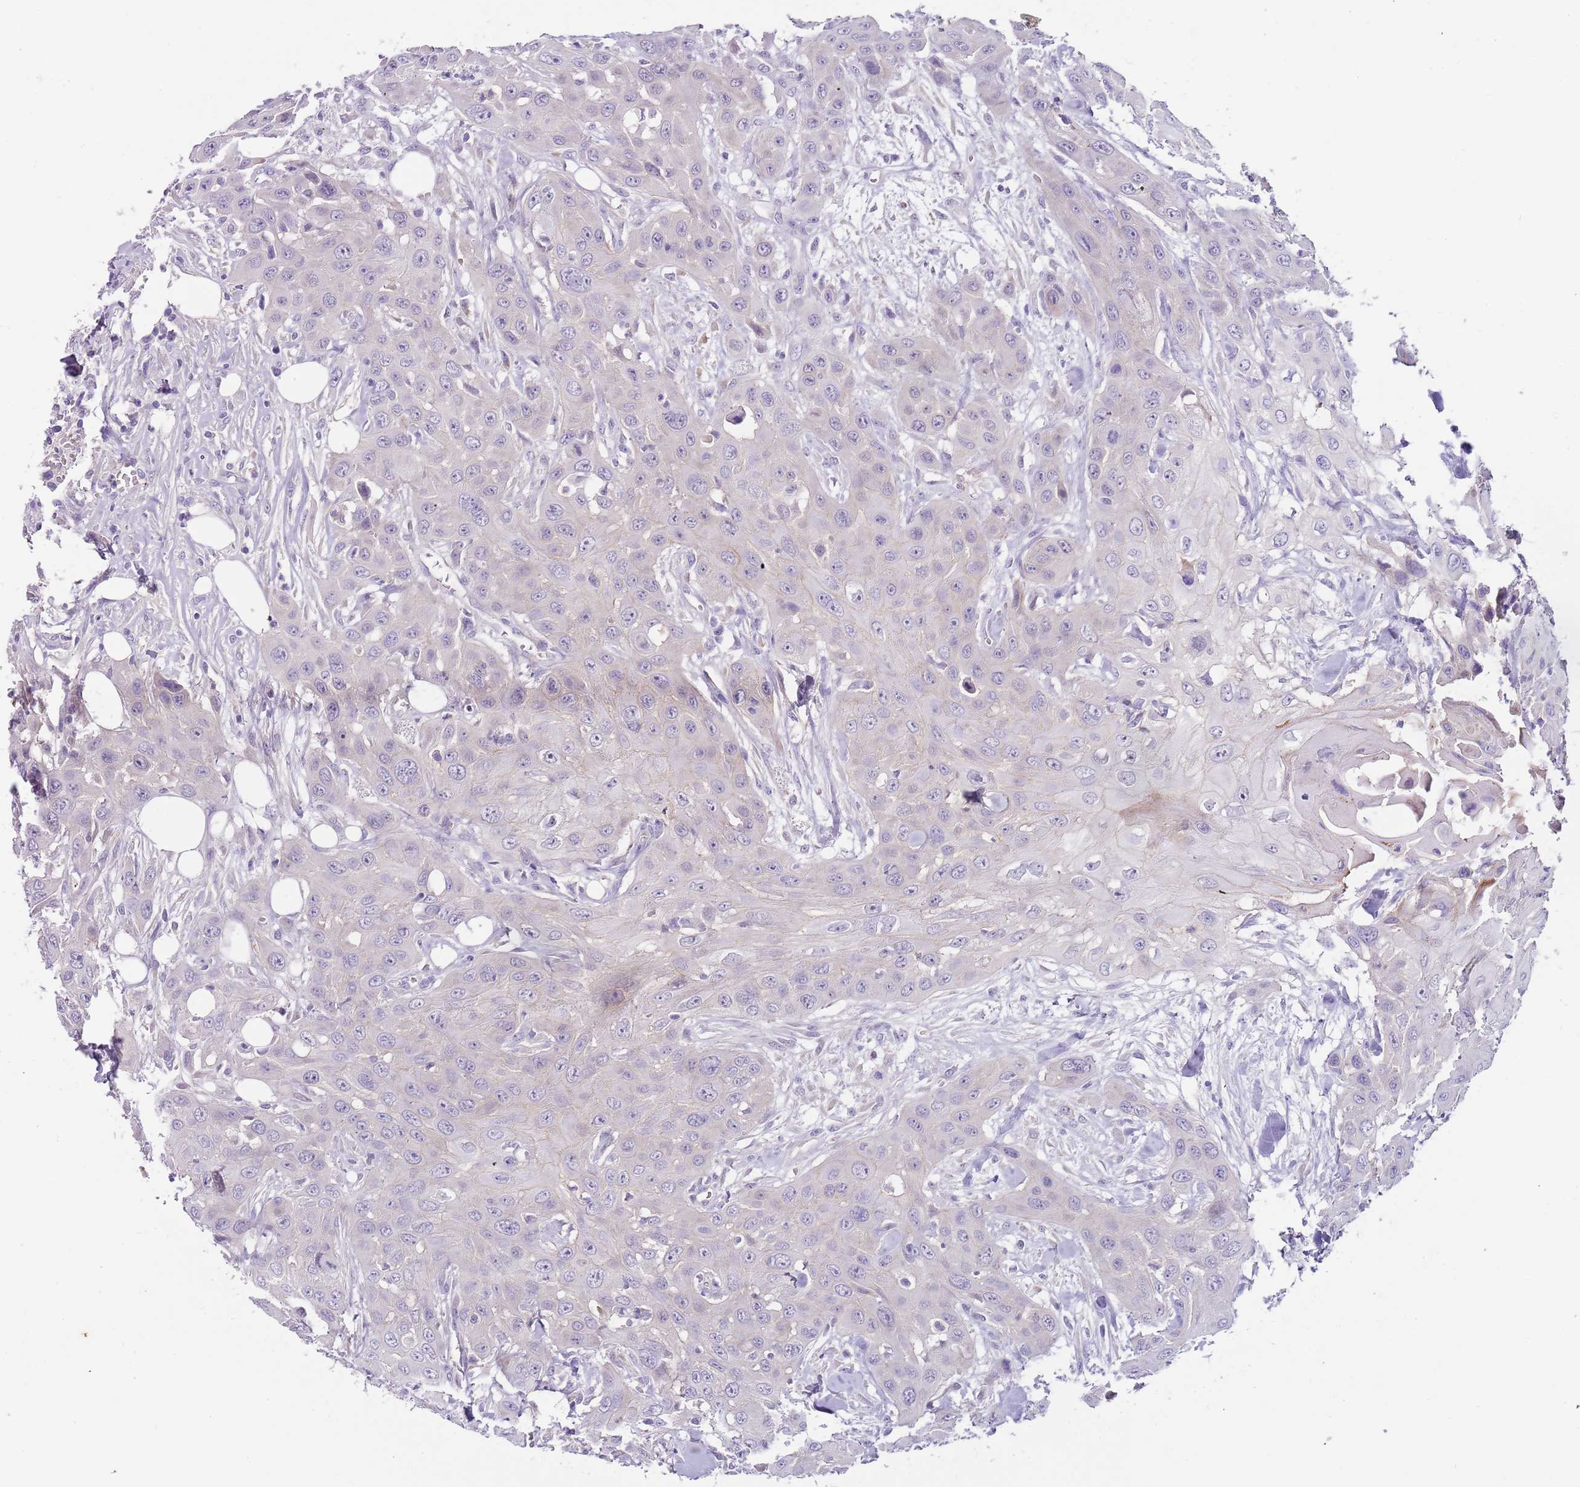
{"staining": {"intensity": "negative", "quantity": "none", "location": "none"}, "tissue": "head and neck cancer", "cell_type": "Tumor cells", "image_type": "cancer", "snomed": [{"axis": "morphology", "description": "Squamous cell carcinoma, NOS"}, {"axis": "topography", "description": "Head-Neck"}], "caption": "IHC histopathology image of neoplastic tissue: head and neck cancer stained with DAB (3,3'-diaminobenzidine) shows no significant protein positivity in tumor cells.", "gene": "C2CD3", "patient": {"sex": "male", "age": 81}}